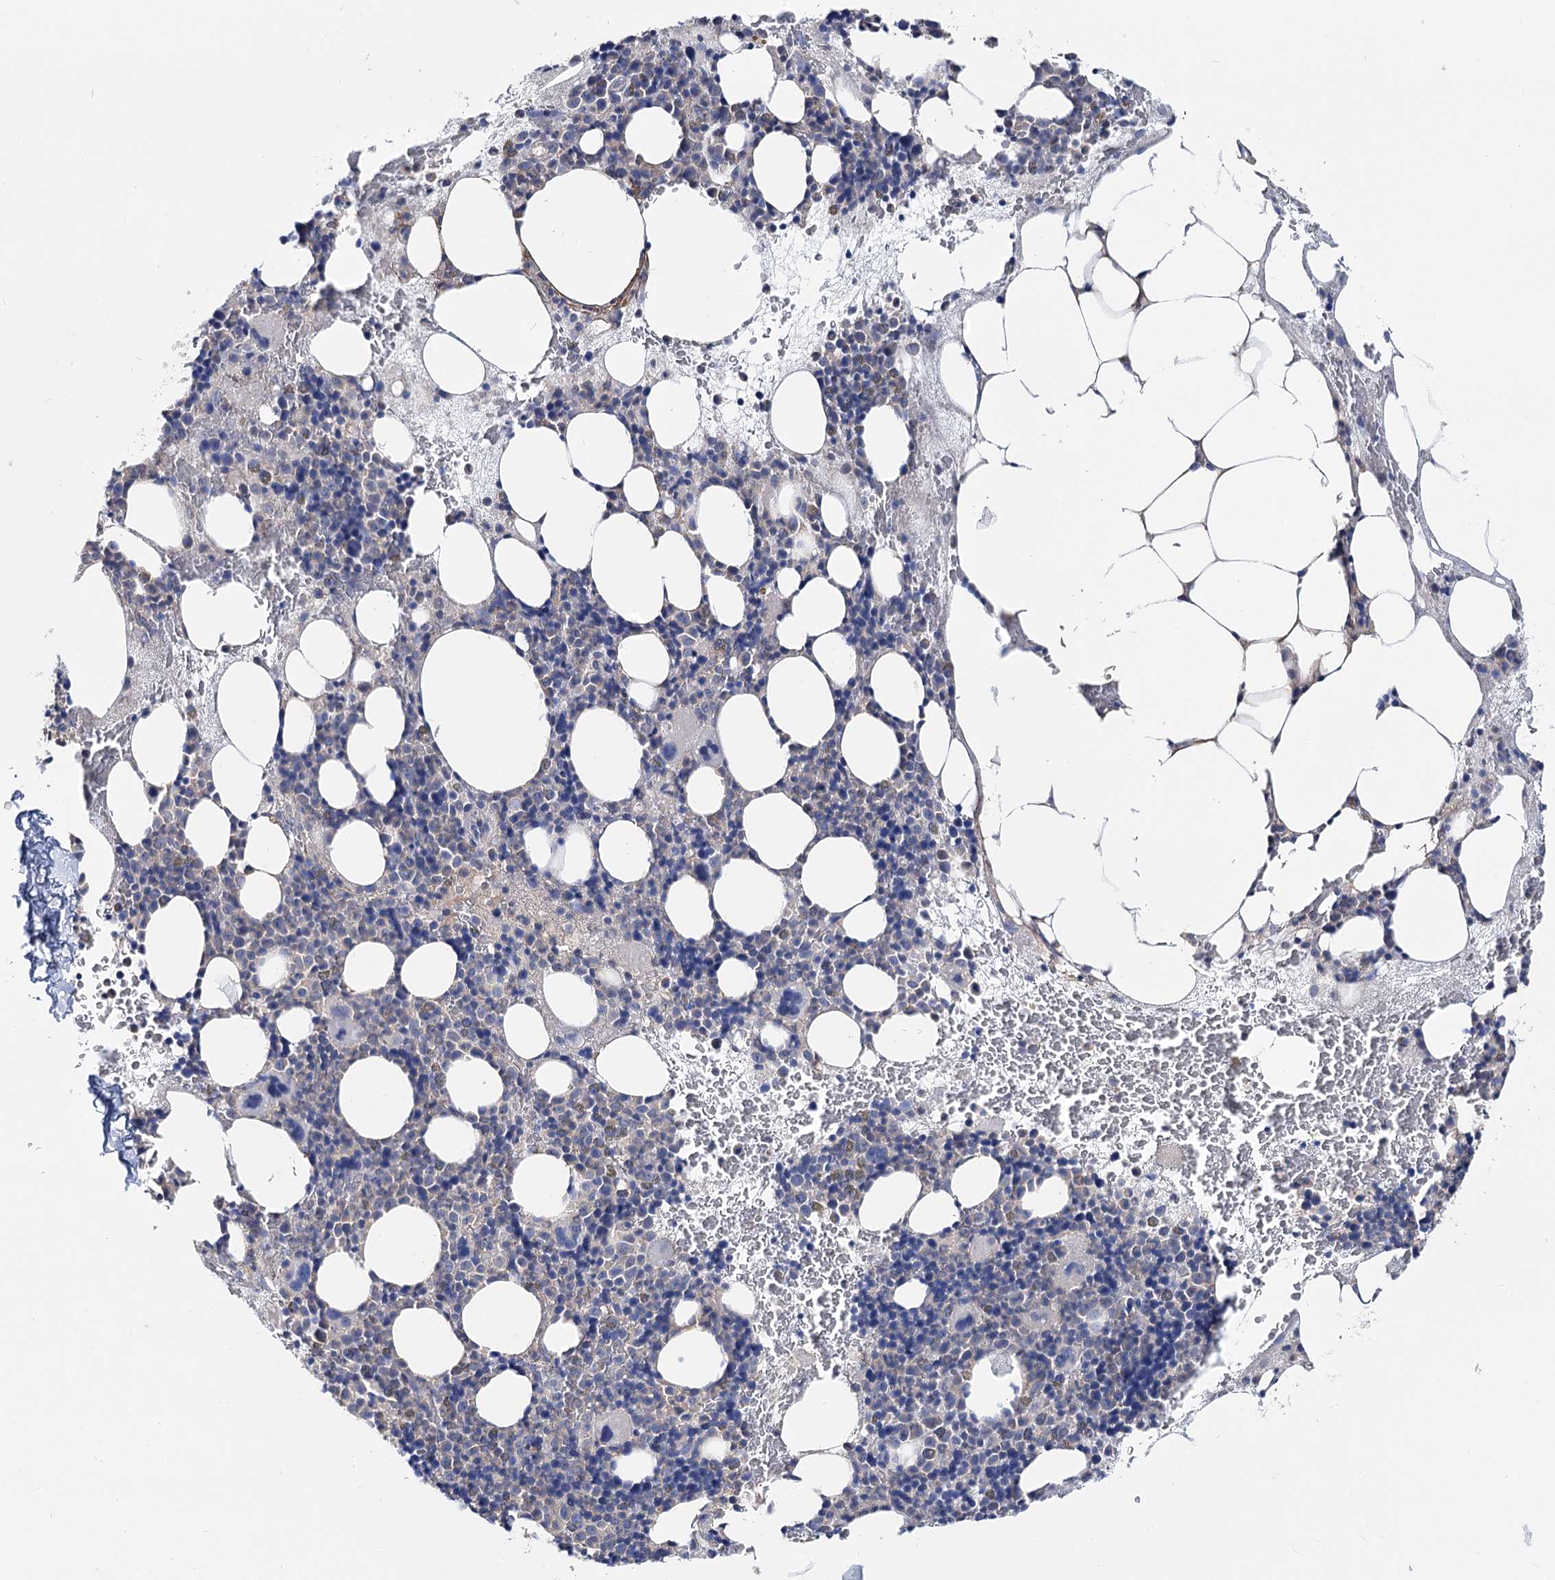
{"staining": {"intensity": "negative", "quantity": "none", "location": "none"}, "tissue": "bone marrow", "cell_type": "Hematopoietic cells", "image_type": "normal", "snomed": [{"axis": "morphology", "description": "Normal tissue, NOS"}, {"axis": "topography", "description": "Bone marrow"}], "caption": "Image shows no protein positivity in hematopoietic cells of unremarkable bone marrow. The staining was performed using DAB (3,3'-diaminobenzidine) to visualize the protein expression in brown, while the nuclei were stained in blue with hematoxylin (Magnification: 20x).", "gene": "UGP2", "patient": {"sex": "male", "age": 89}}